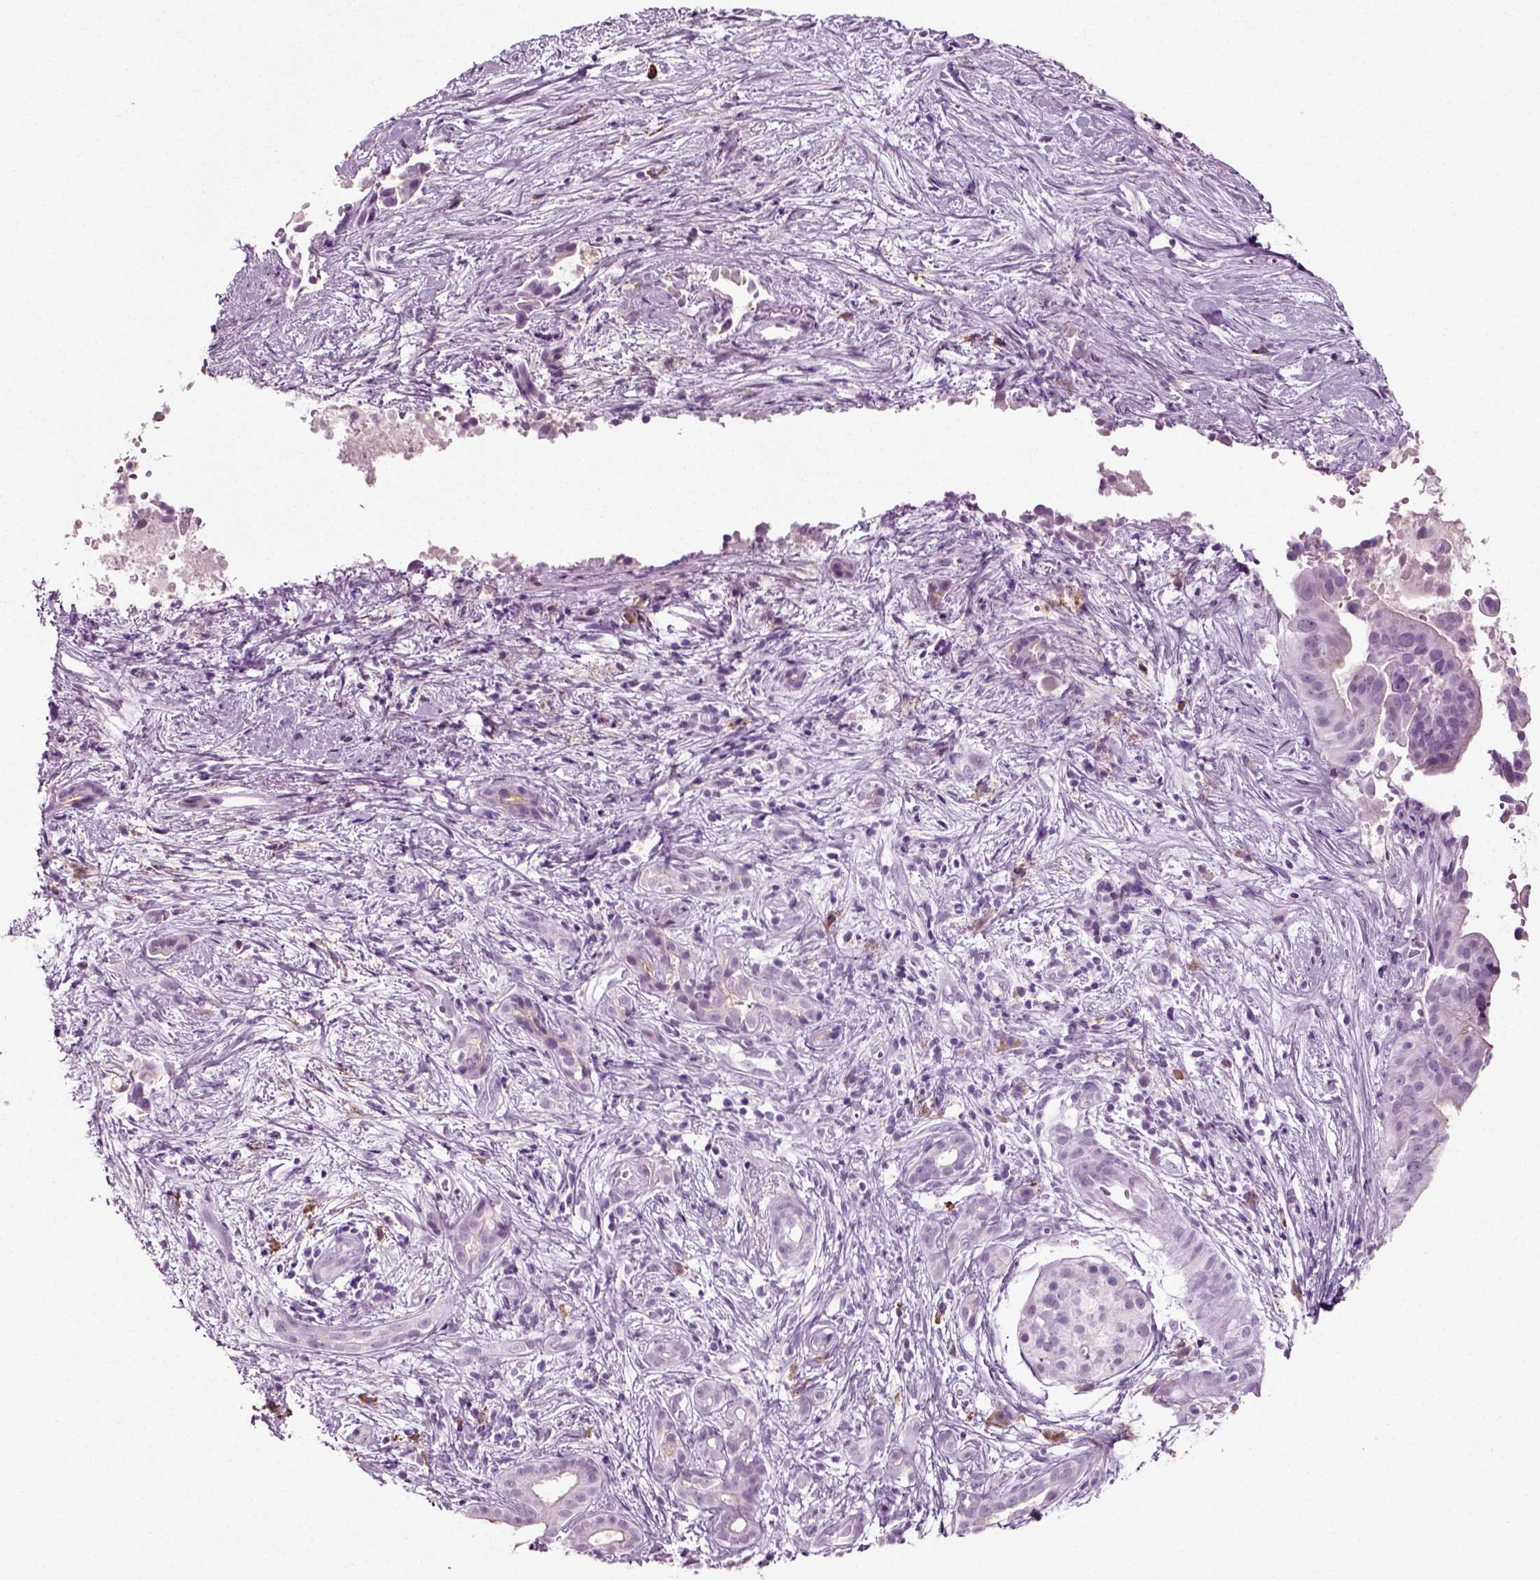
{"staining": {"intensity": "negative", "quantity": "none", "location": "none"}, "tissue": "pancreatic cancer", "cell_type": "Tumor cells", "image_type": "cancer", "snomed": [{"axis": "morphology", "description": "Adenocarcinoma, NOS"}, {"axis": "topography", "description": "Pancreas"}], "caption": "The micrograph demonstrates no significant expression in tumor cells of pancreatic adenocarcinoma.", "gene": "SLC26A8", "patient": {"sex": "male", "age": 61}}